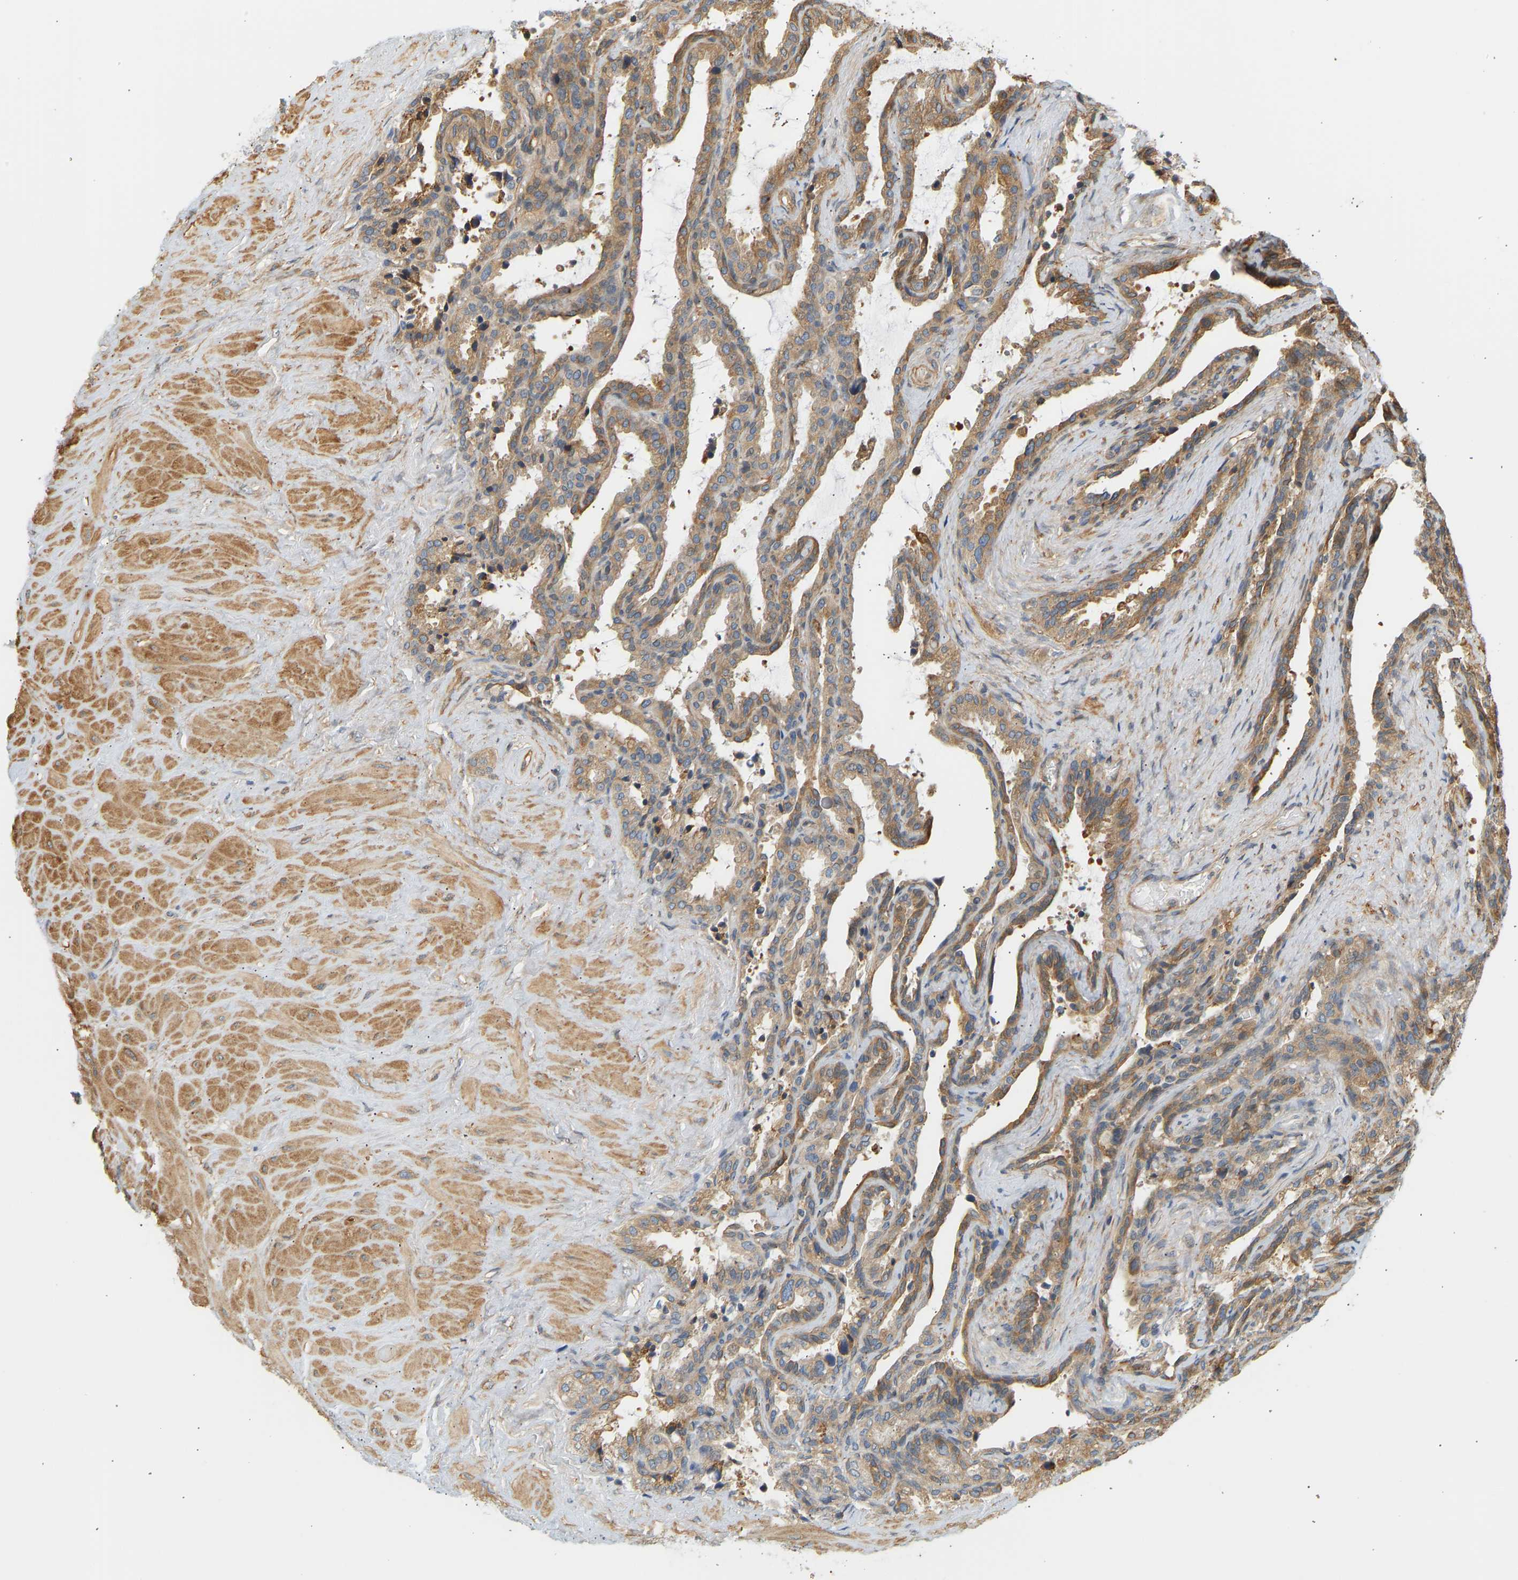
{"staining": {"intensity": "moderate", "quantity": ">75%", "location": "cytoplasmic/membranous"}, "tissue": "seminal vesicle", "cell_type": "Glandular cells", "image_type": "normal", "snomed": [{"axis": "morphology", "description": "Normal tissue, NOS"}, {"axis": "topography", "description": "Seminal veicle"}], "caption": "Protein staining exhibits moderate cytoplasmic/membranous staining in approximately >75% of glandular cells in normal seminal vesicle.", "gene": "CEP57", "patient": {"sex": "male", "age": 46}}